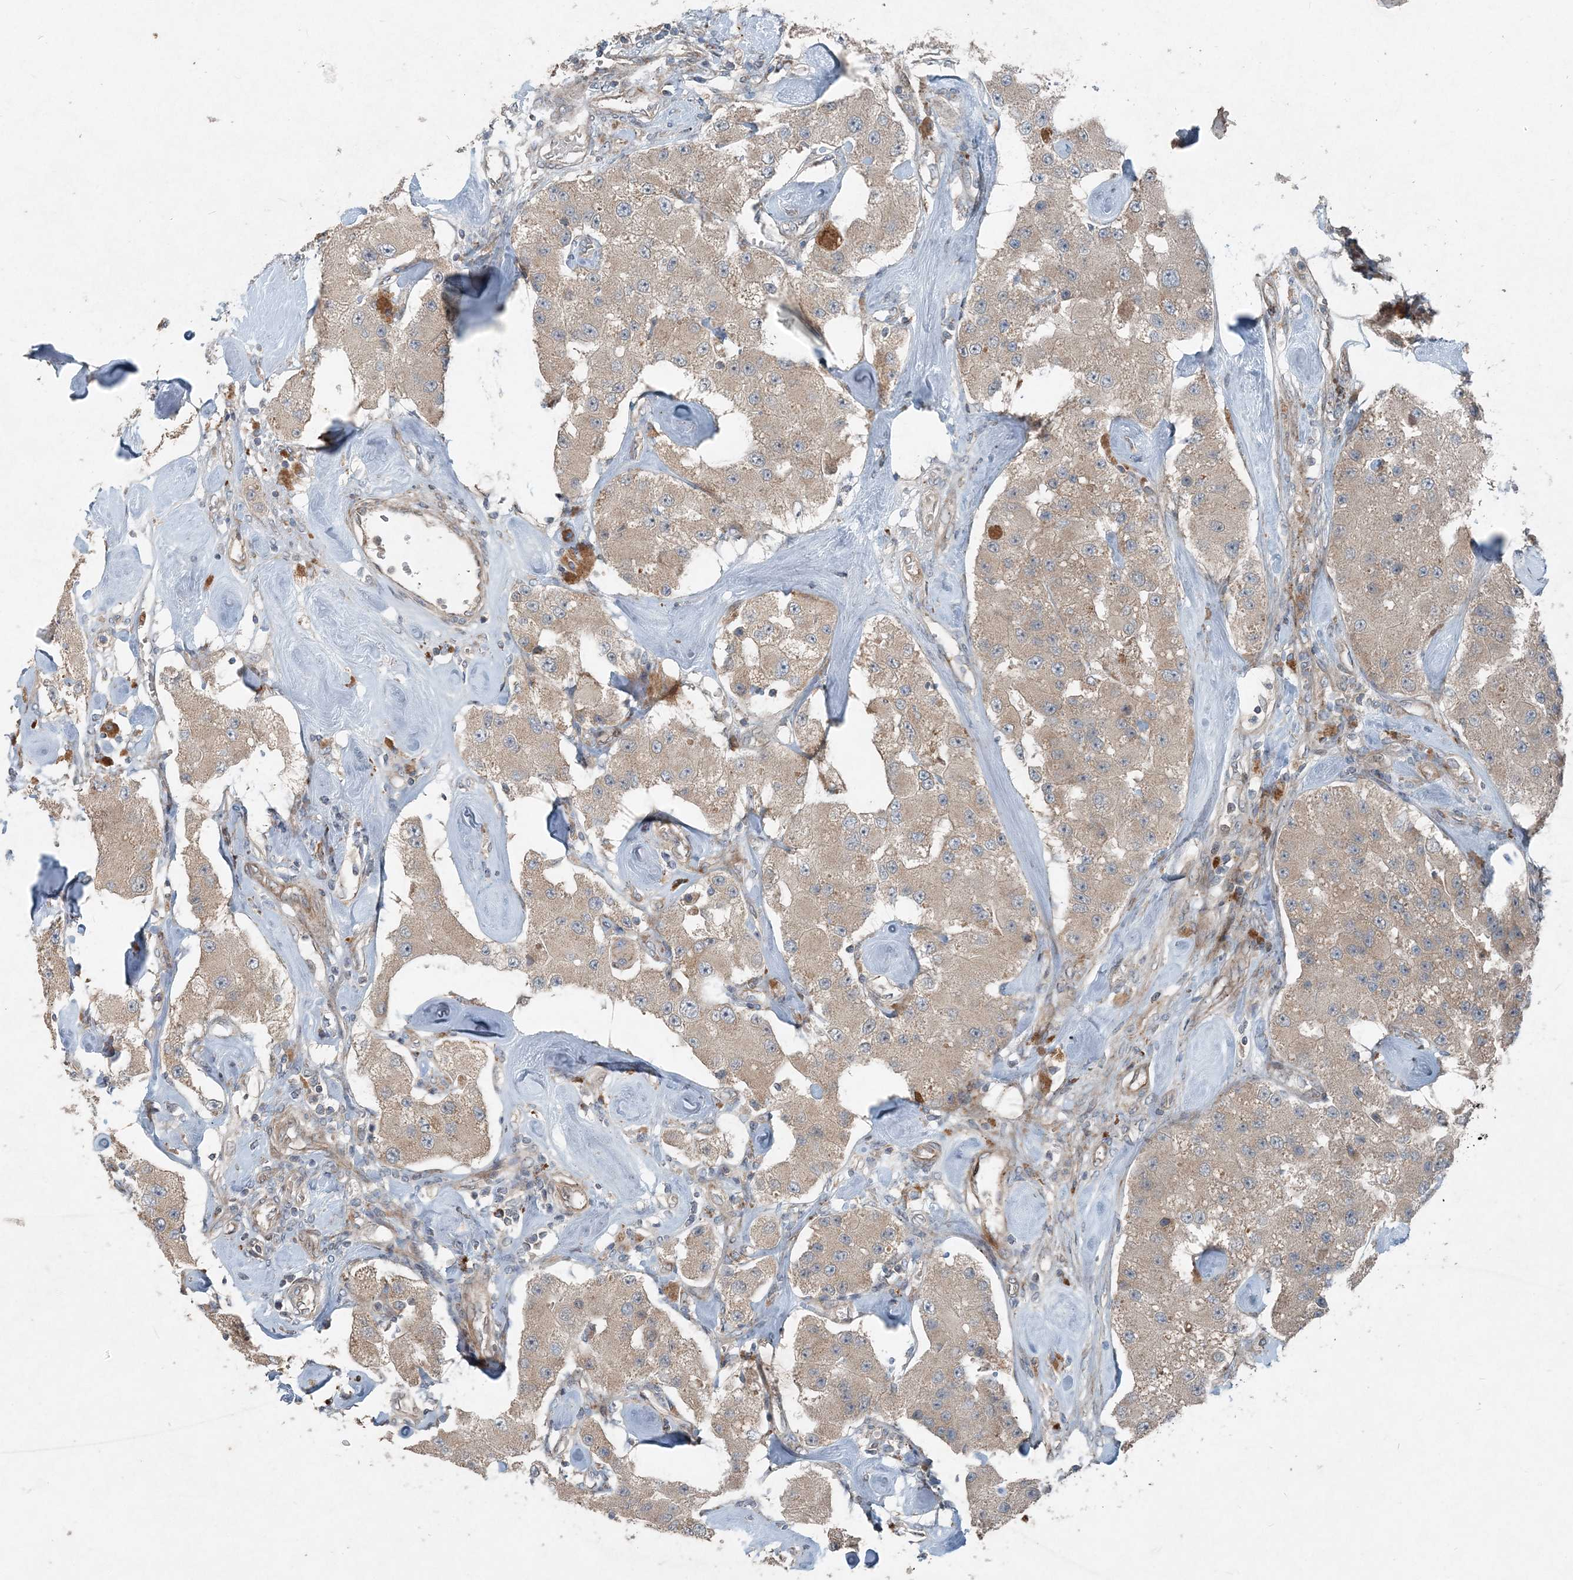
{"staining": {"intensity": "weak", "quantity": ">75%", "location": "cytoplasmic/membranous"}, "tissue": "carcinoid", "cell_type": "Tumor cells", "image_type": "cancer", "snomed": [{"axis": "morphology", "description": "Carcinoid, malignant, NOS"}, {"axis": "topography", "description": "Pancreas"}], "caption": "IHC of carcinoid demonstrates low levels of weak cytoplasmic/membranous expression in approximately >75% of tumor cells. (Brightfield microscopy of DAB IHC at high magnification).", "gene": "INTU", "patient": {"sex": "male", "age": 41}}